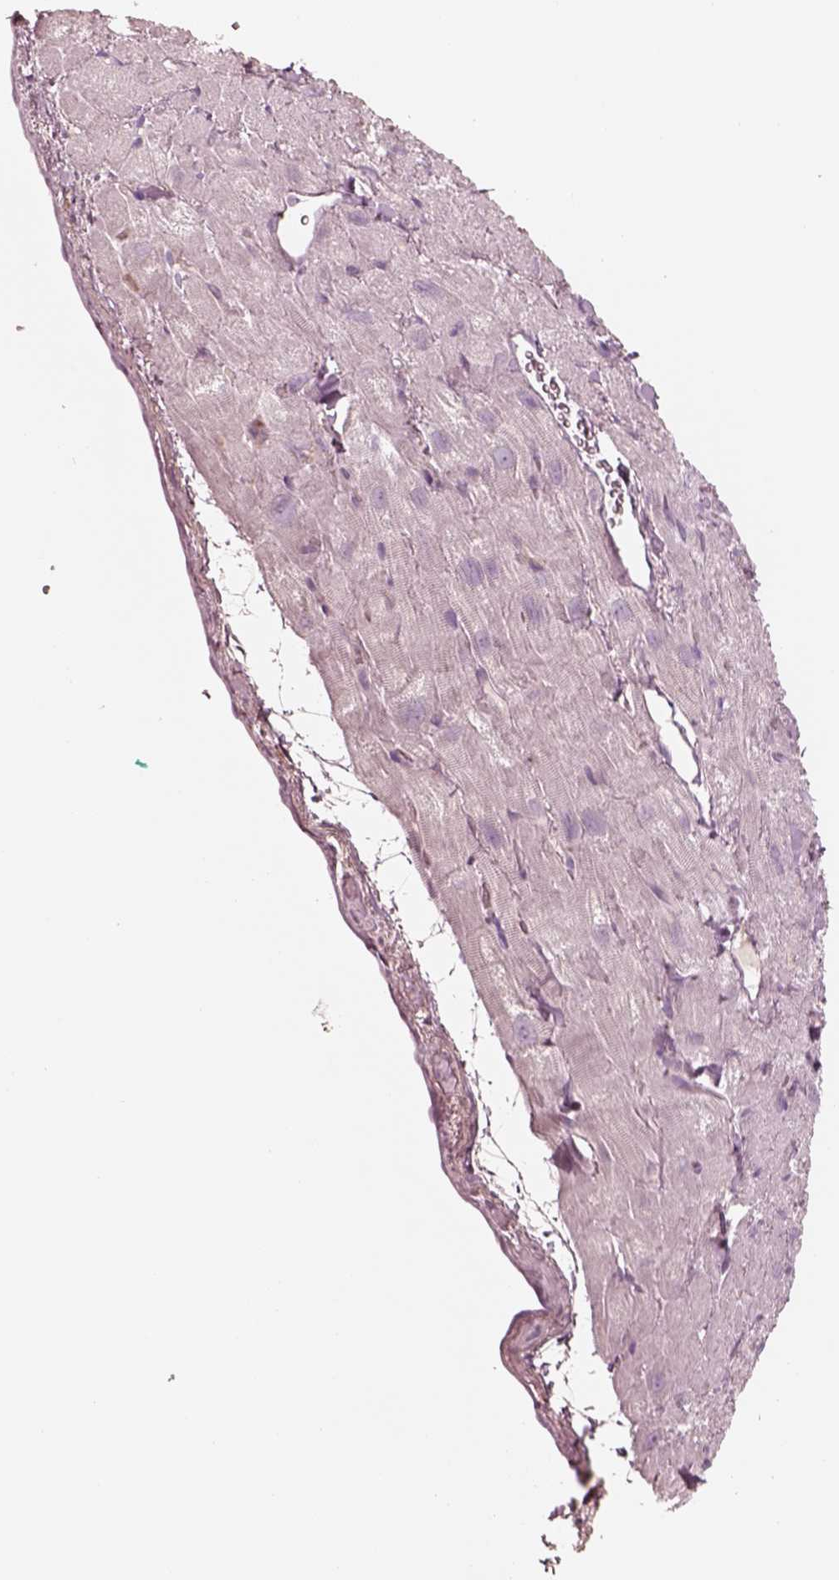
{"staining": {"intensity": "negative", "quantity": "none", "location": "none"}, "tissue": "heart muscle", "cell_type": "Cardiomyocytes", "image_type": "normal", "snomed": [{"axis": "morphology", "description": "Normal tissue, NOS"}, {"axis": "topography", "description": "Heart"}], "caption": "Human heart muscle stained for a protein using immunohistochemistry (IHC) exhibits no expression in cardiomyocytes.", "gene": "GPRIN1", "patient": {"sex": "female", "age": 62}}